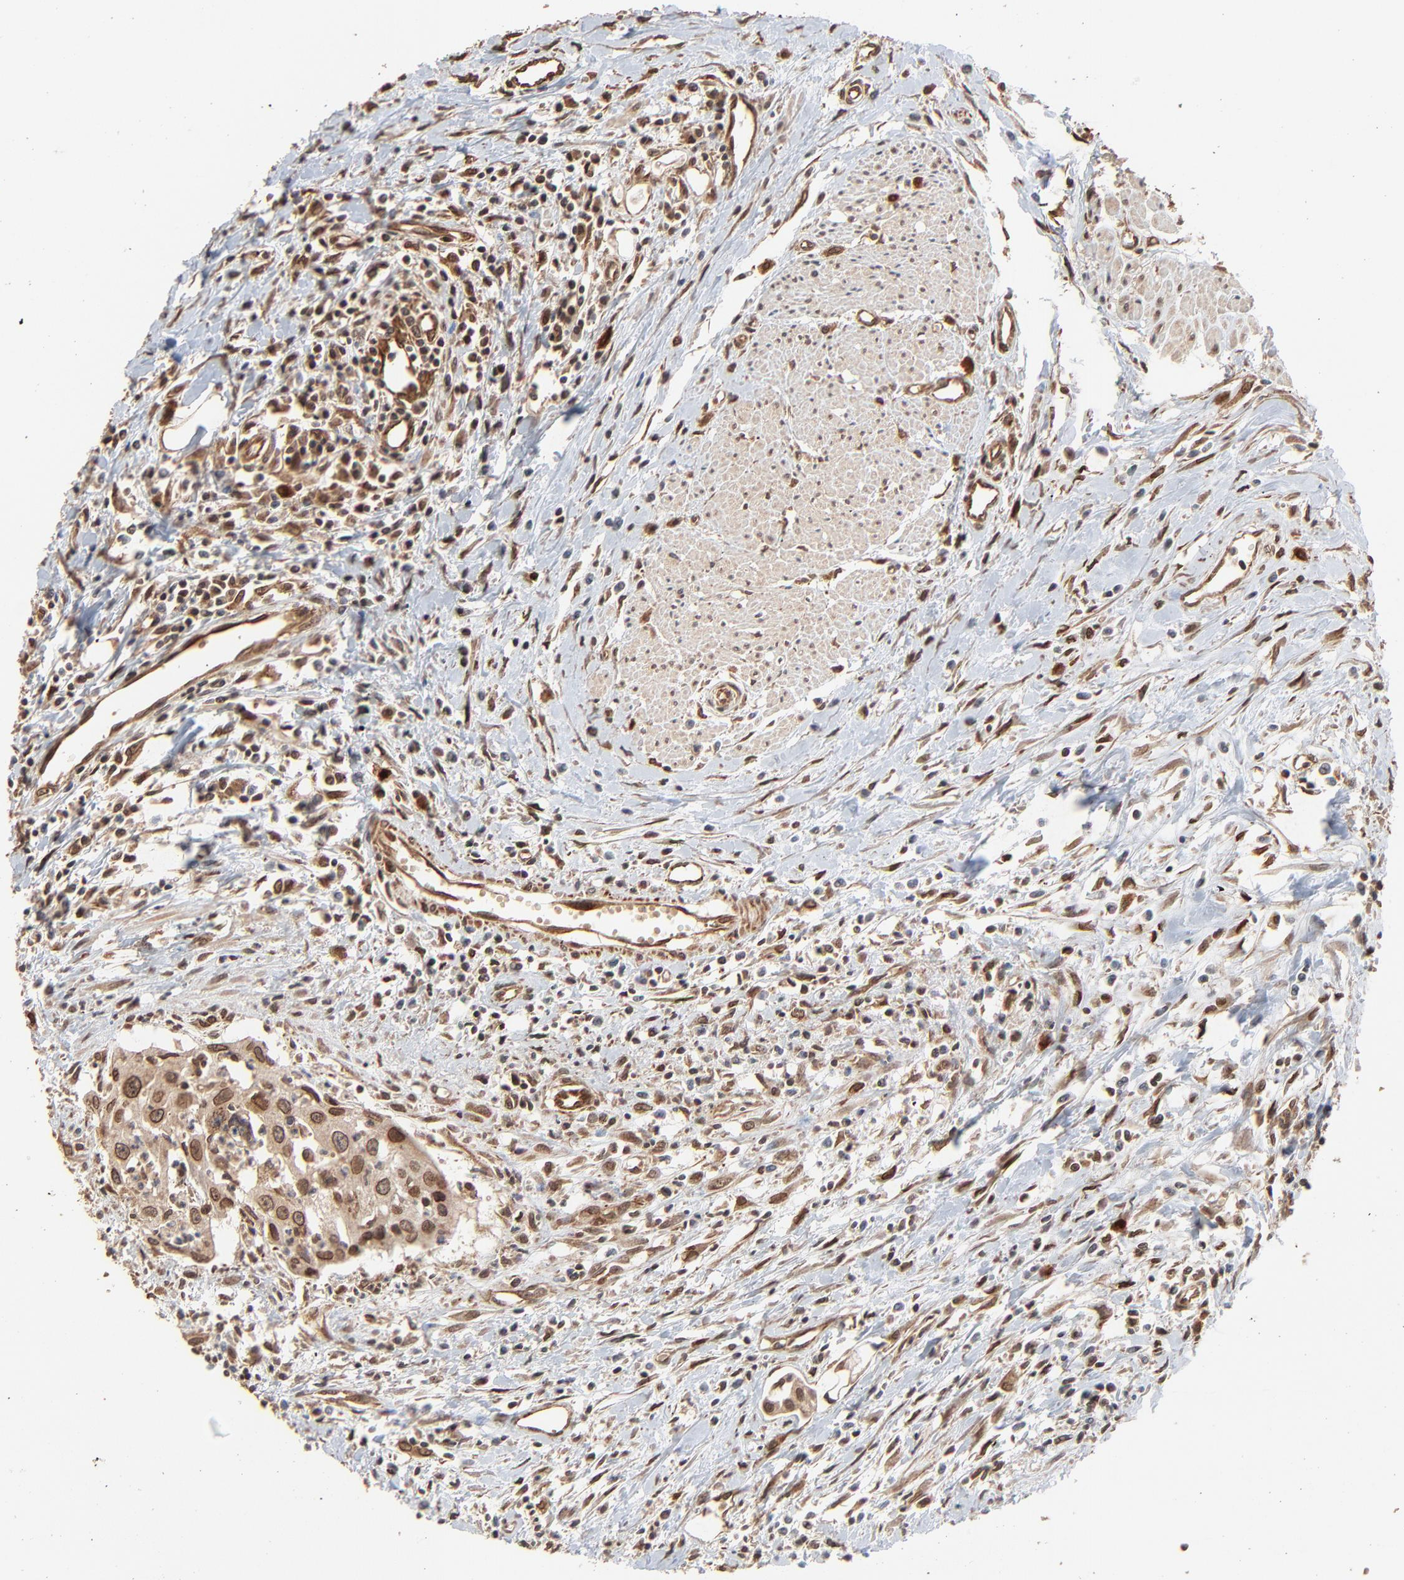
{"staining": {"intensity": "moderate", "quantity": ">75%", "location": "cytoplasmic/membranous,nuclear"}, "tissue": "urothelial cancer", "cell_type": "Tumor cells", "image_type": "cancer", "snomed": [{"axis": "morphology", "description": "Urothelial carcinoma, High grade"}, {"axis": "topography", "description": "Urinary bladder"}], "caption": "Immunohistochemical staining of human urothelial cancer shows medium levels of moderate cytoplasmic/membranous and nuclear protein expression in approximately >75% of tumor cells. The staining was performed using DAB (3,3'-diaminobenzidine), with brown indicating positive protein expression. Nuclei are stained blue with hematoxylin.", "gene": "FAM227A", "patient": {"sex": "male", "age": 66}}